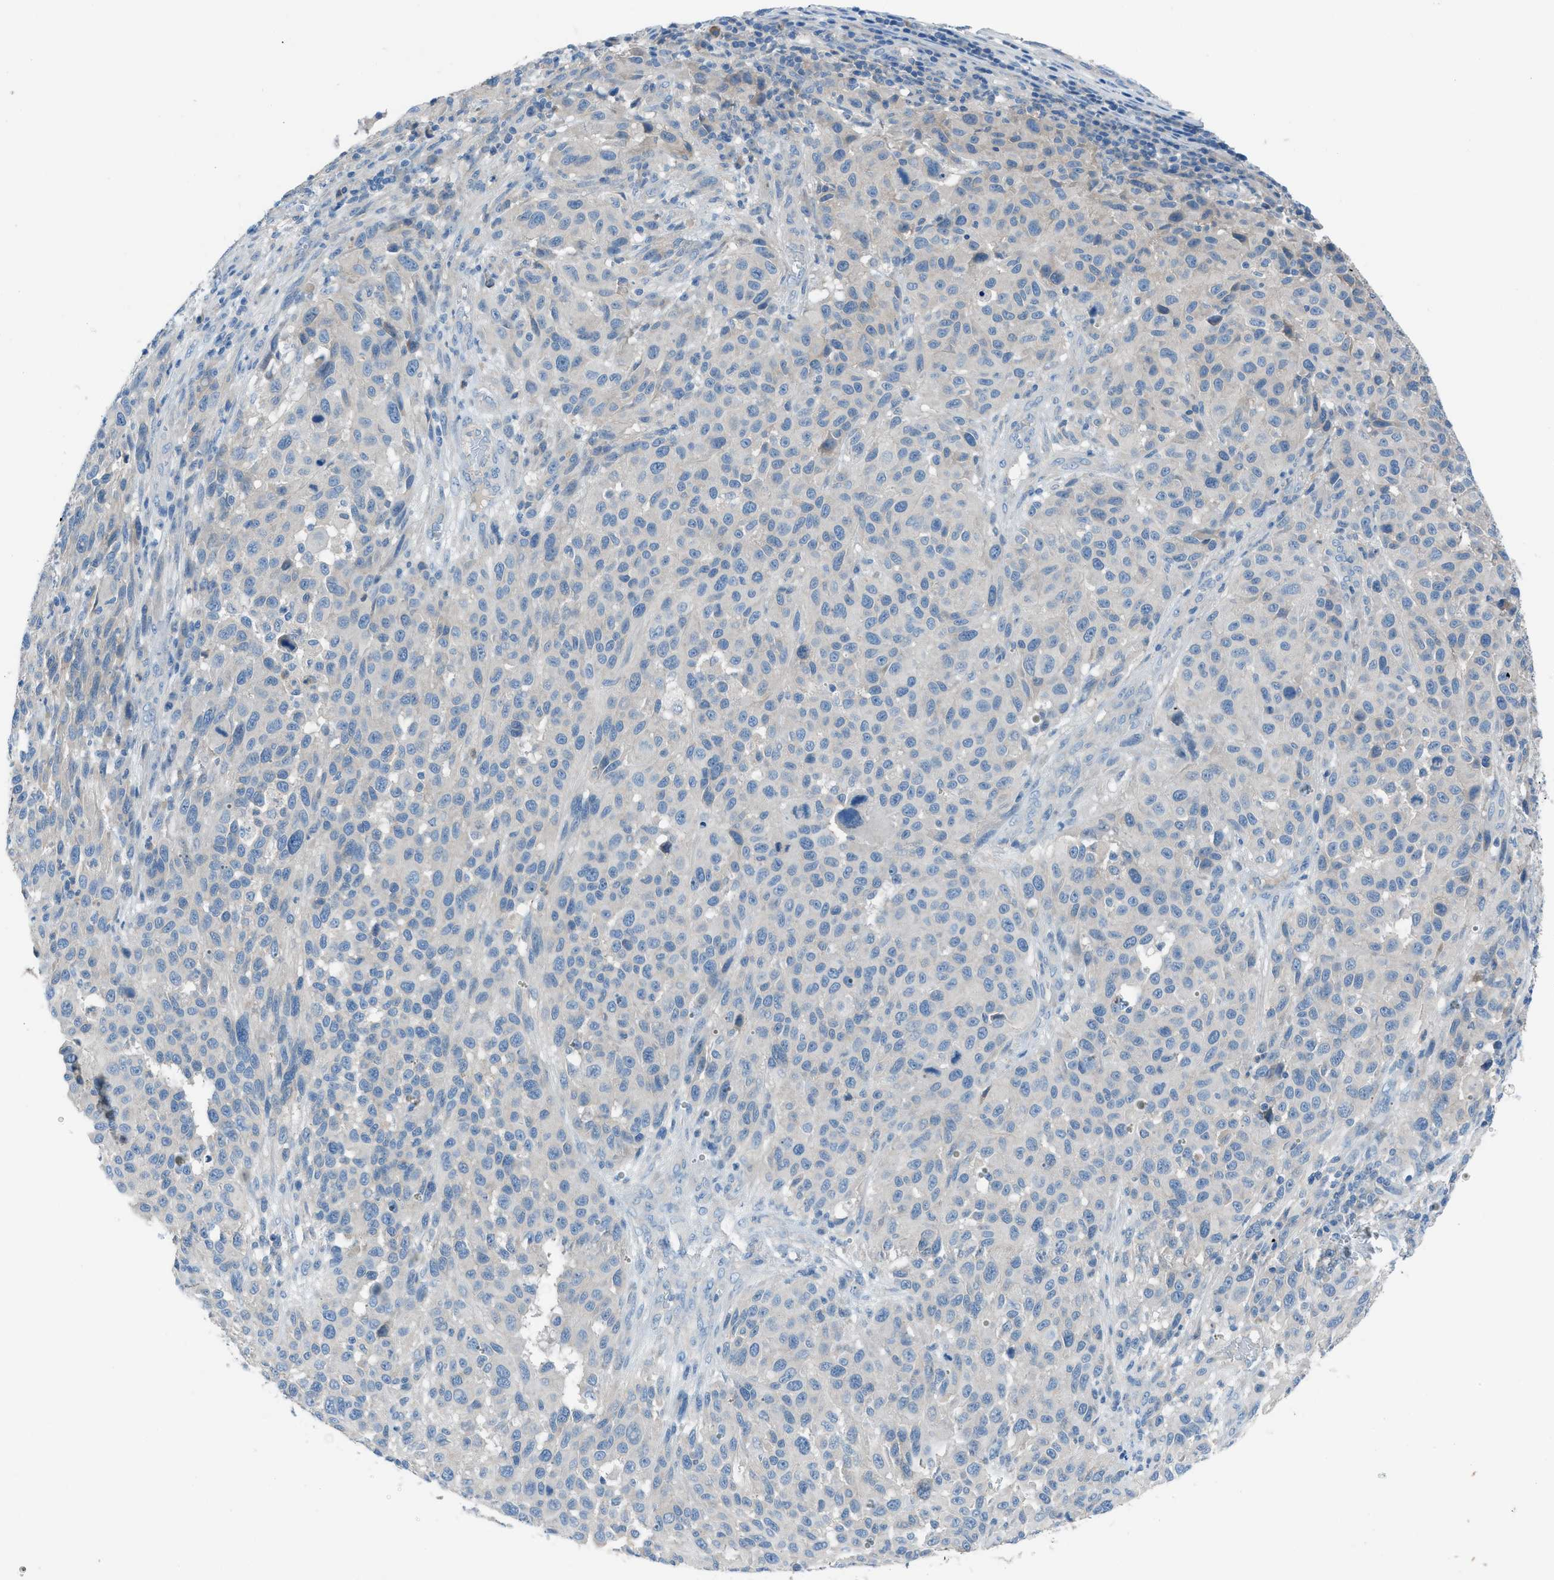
{"staining": {"intensity": "negative", "quantity": "none", "location": "none"}, "tissue": "melanoma", "cell_type": "Tumor cells", "image_type": "cancer", "snomed": [{"axis": "morphology", "description": "Malignant melanoma, Metastatic site"}, {"axis": "topography", "description": "Lymph node"}], "caption": "Histopathology image shows no significant protein staining in tumor cells of melanoma.", "gene": "C5AR2", "patient": {"sex": "male", "age": 61}}